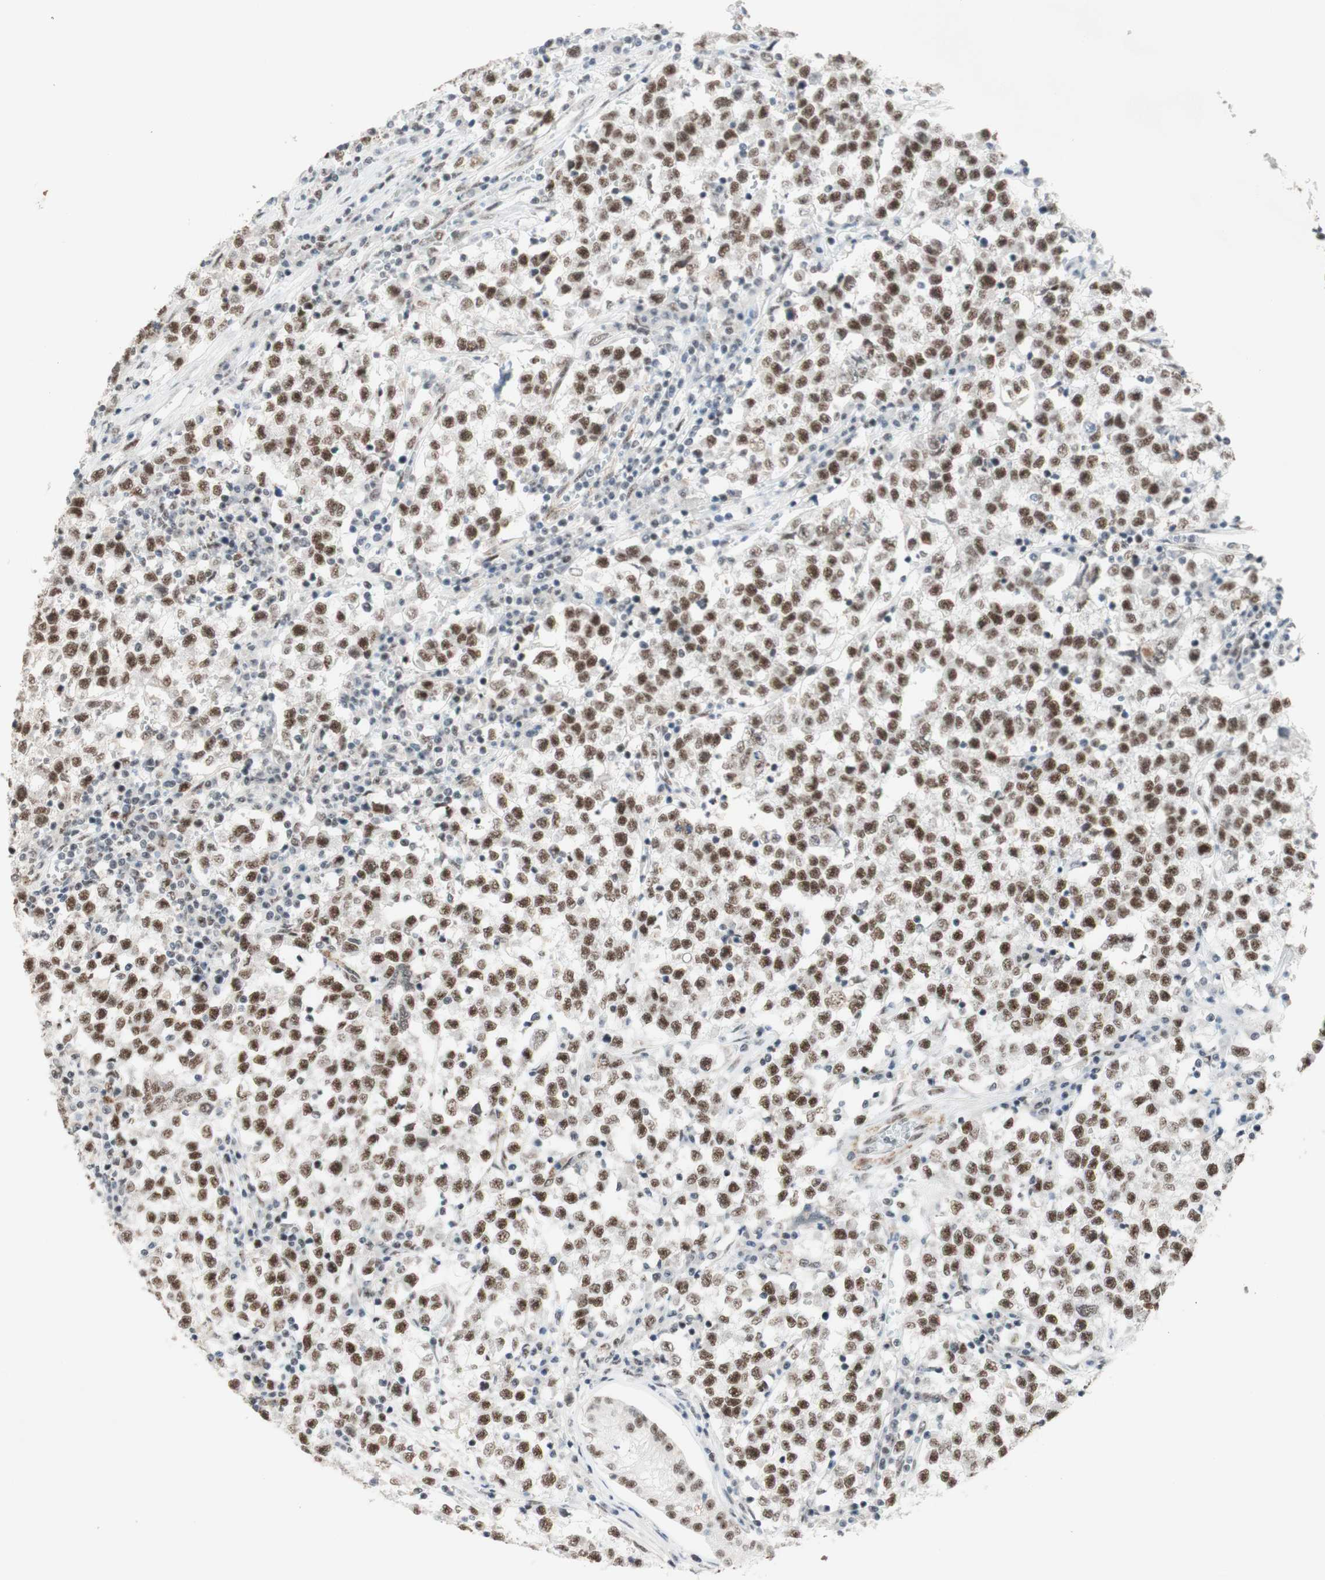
{"staining": {"intensity": "strong", "quantity": ">75%", "location": "nuclear"}, "tissue": "testis cancer", "cell_type": "Tumor cells", "image_type": "cancer", "snomed": [{"axis": "morphology", "description": "Seminoma, NOS"}, {"axis": "topography", "description": "Testis"}], "caption": "A brown stain labels strong nuclear expression of a protein in human testis cancer (seminoma) tumor cells. (brown staining indicates protein expression, while blue staining denotes nuclei).", "gene": "PRPF19", "patient": {"sex": "male", "age": 22}}